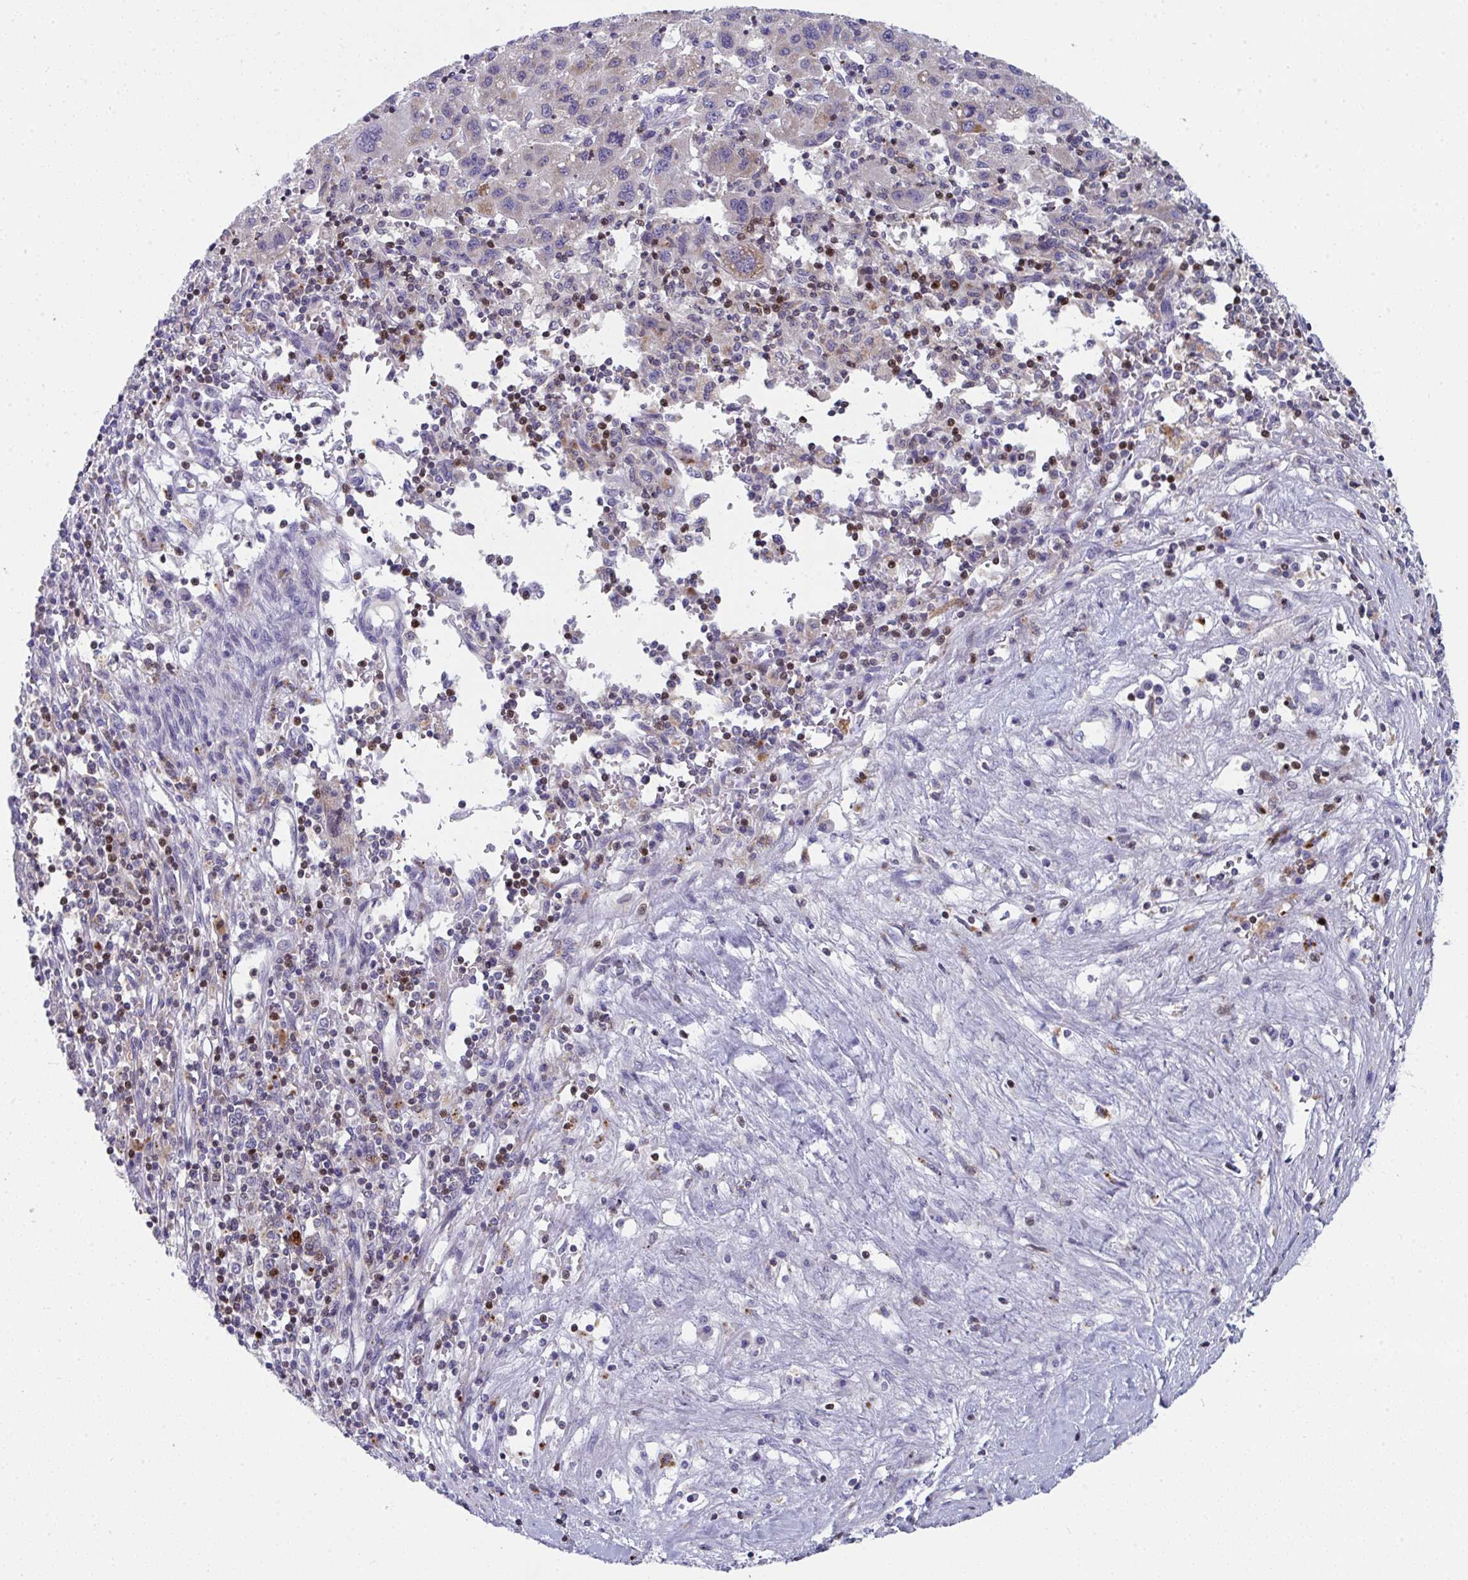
{"staining": {"intensity": "moderate", "quantity": "<25%", "location": "cytoplasmic/membranous"}, "tissue": "liver cancer", "cell_type": "Tumor cells", "image_type": "cancer", "snomed": [{"axis": "morphology", "description": "Carcinoma, Hepatocellular, NOS"}, {"axis": "topography", "description": "Liver"}], "caption": "DAB (3,3'-diaminobenzidine) immunohistochemical staining of liver cancer reveals moderate cytoplasmic/membranous protein staining in about <25% of tumor cells. The staining was performed using DAB, with brown indicating positive protein expression. Nuclei are stained blue with hematoxylin.", "gene": "AOC2", "patient": {"sex": "female", "age": 77}}